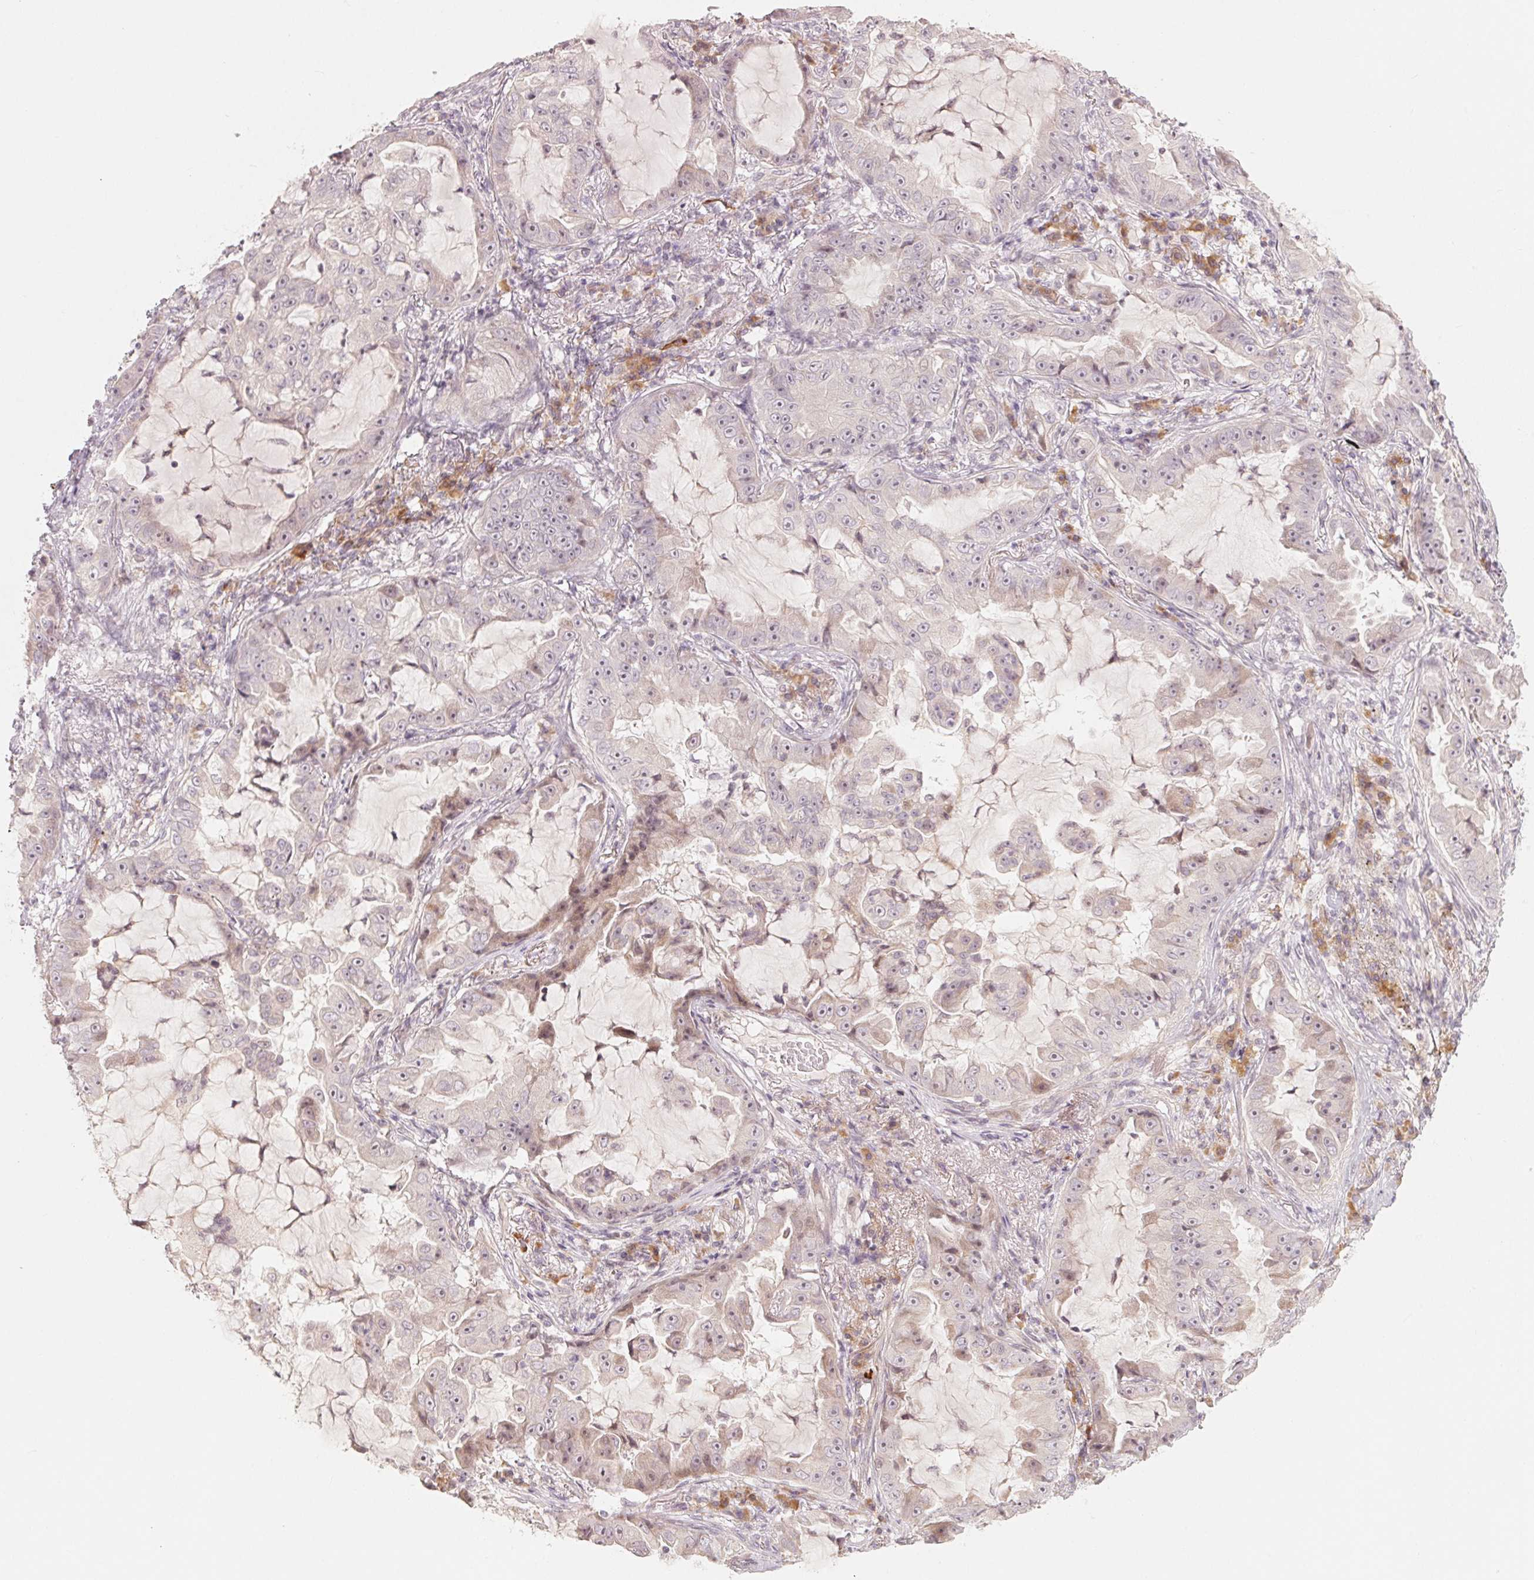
{"staining": {"intensity": "negative", "quantity": "none", "location": "none"}, "tissue": "lung cancer", "cell_type": "Tumor cells", "image_type": "cancer", "snomed": [{"axis": "morphology", "description": "Adenocarcinoma, NOS"}, {"axis": "topography", "description": "Lung"}], "caption": "Human lung cancer stained for a protein using immunohistochemistry (IHC) exhibits no positivity in tumor cells.", "gene": "DENND2C", "patient": {"sex": "female", "age": 52}}